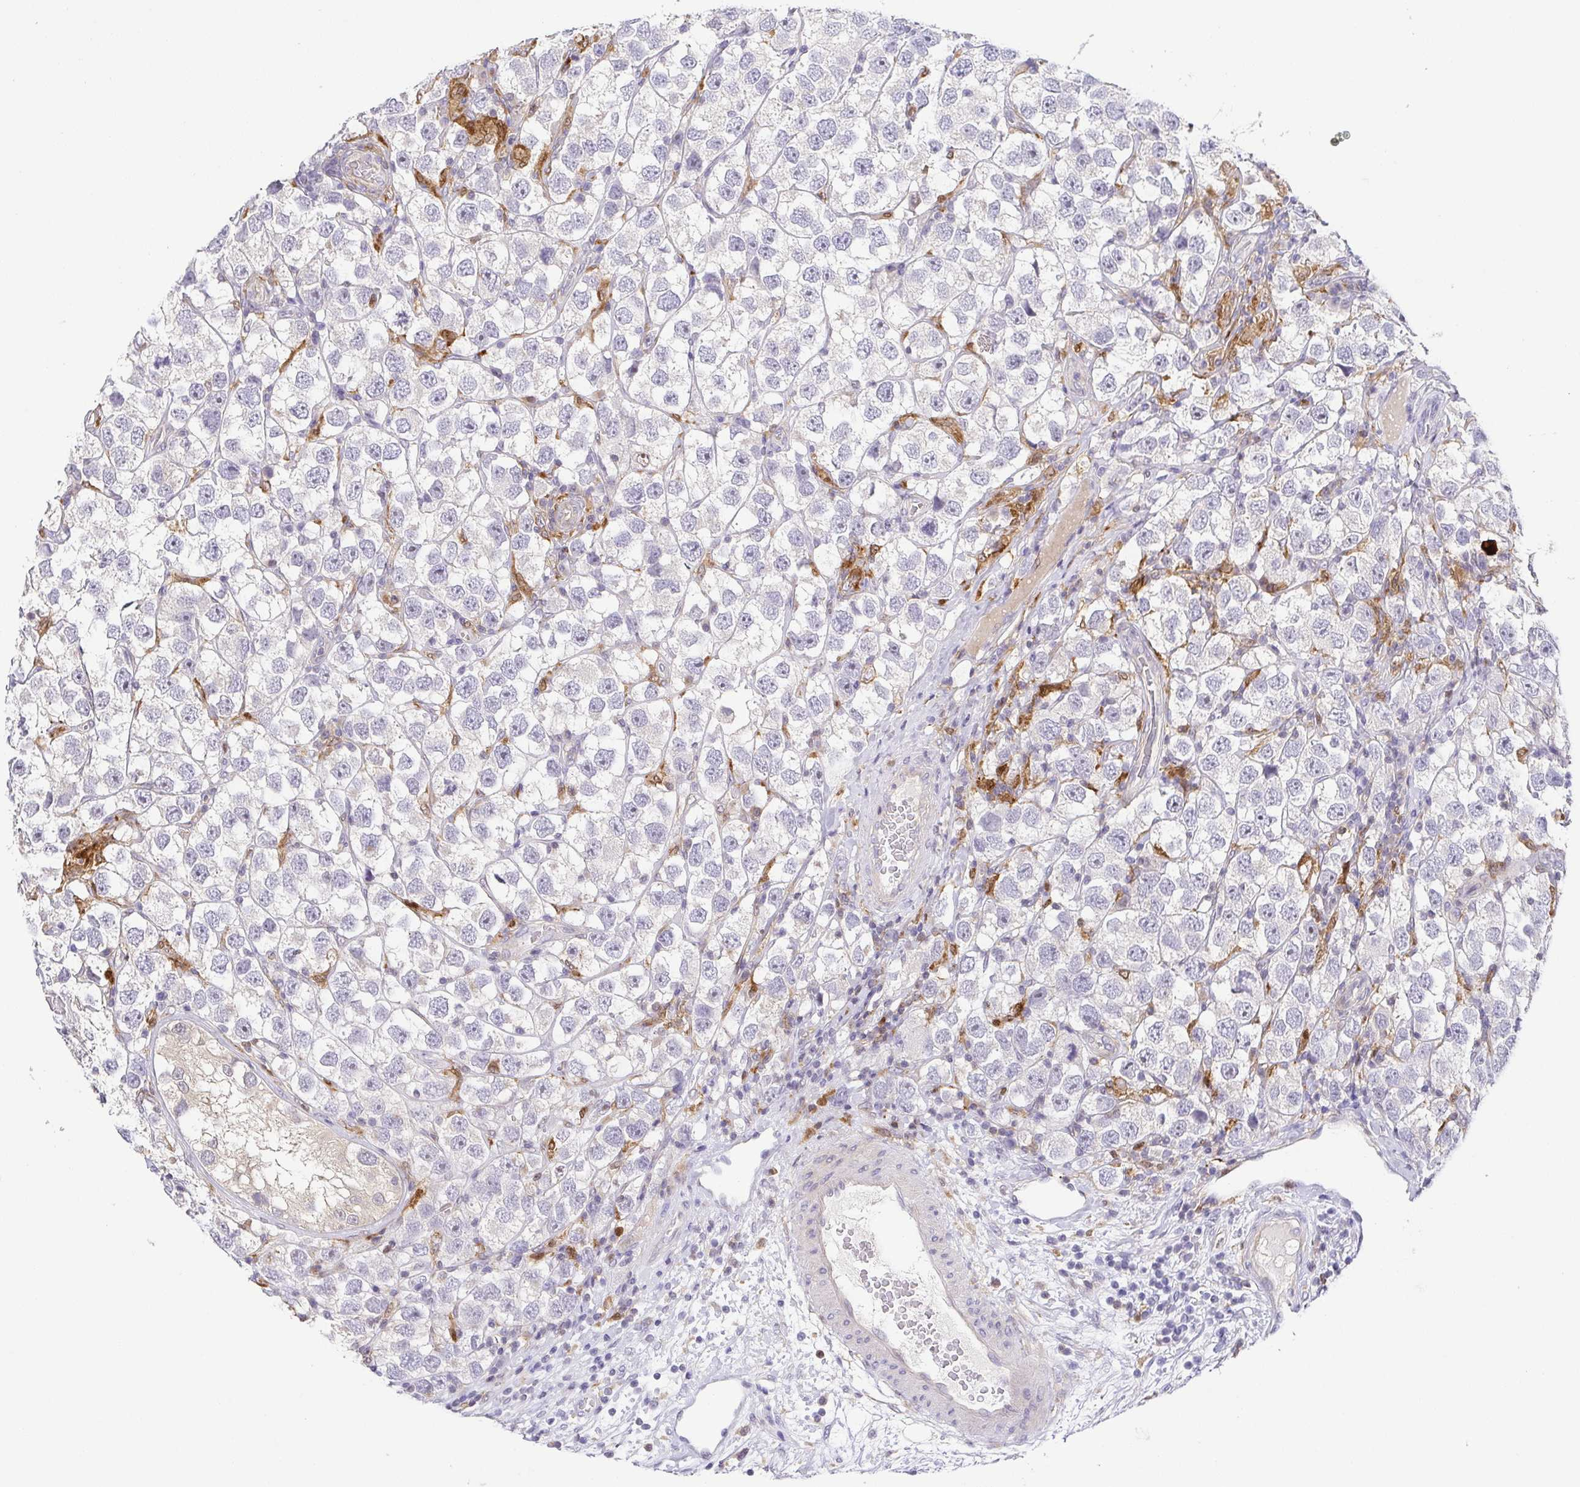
{"staining": {"intensity": "negative", "quantity": "none", "location": "none"}, "tissue": "testis cancer", "cell_type": "Tumor cells", "image_type": "cancer", "snomed": [{"axis": "morphology", "description": "Seminoma, NOS"}, {"axis": "topography", "description": "Testis"}], "caption": "Human testis cancer stained for a protein using immunohistochemistry displays no expression in tumor cells.", "gene": "RNASE7", "patient": {"sex": "male", "age": 26}}